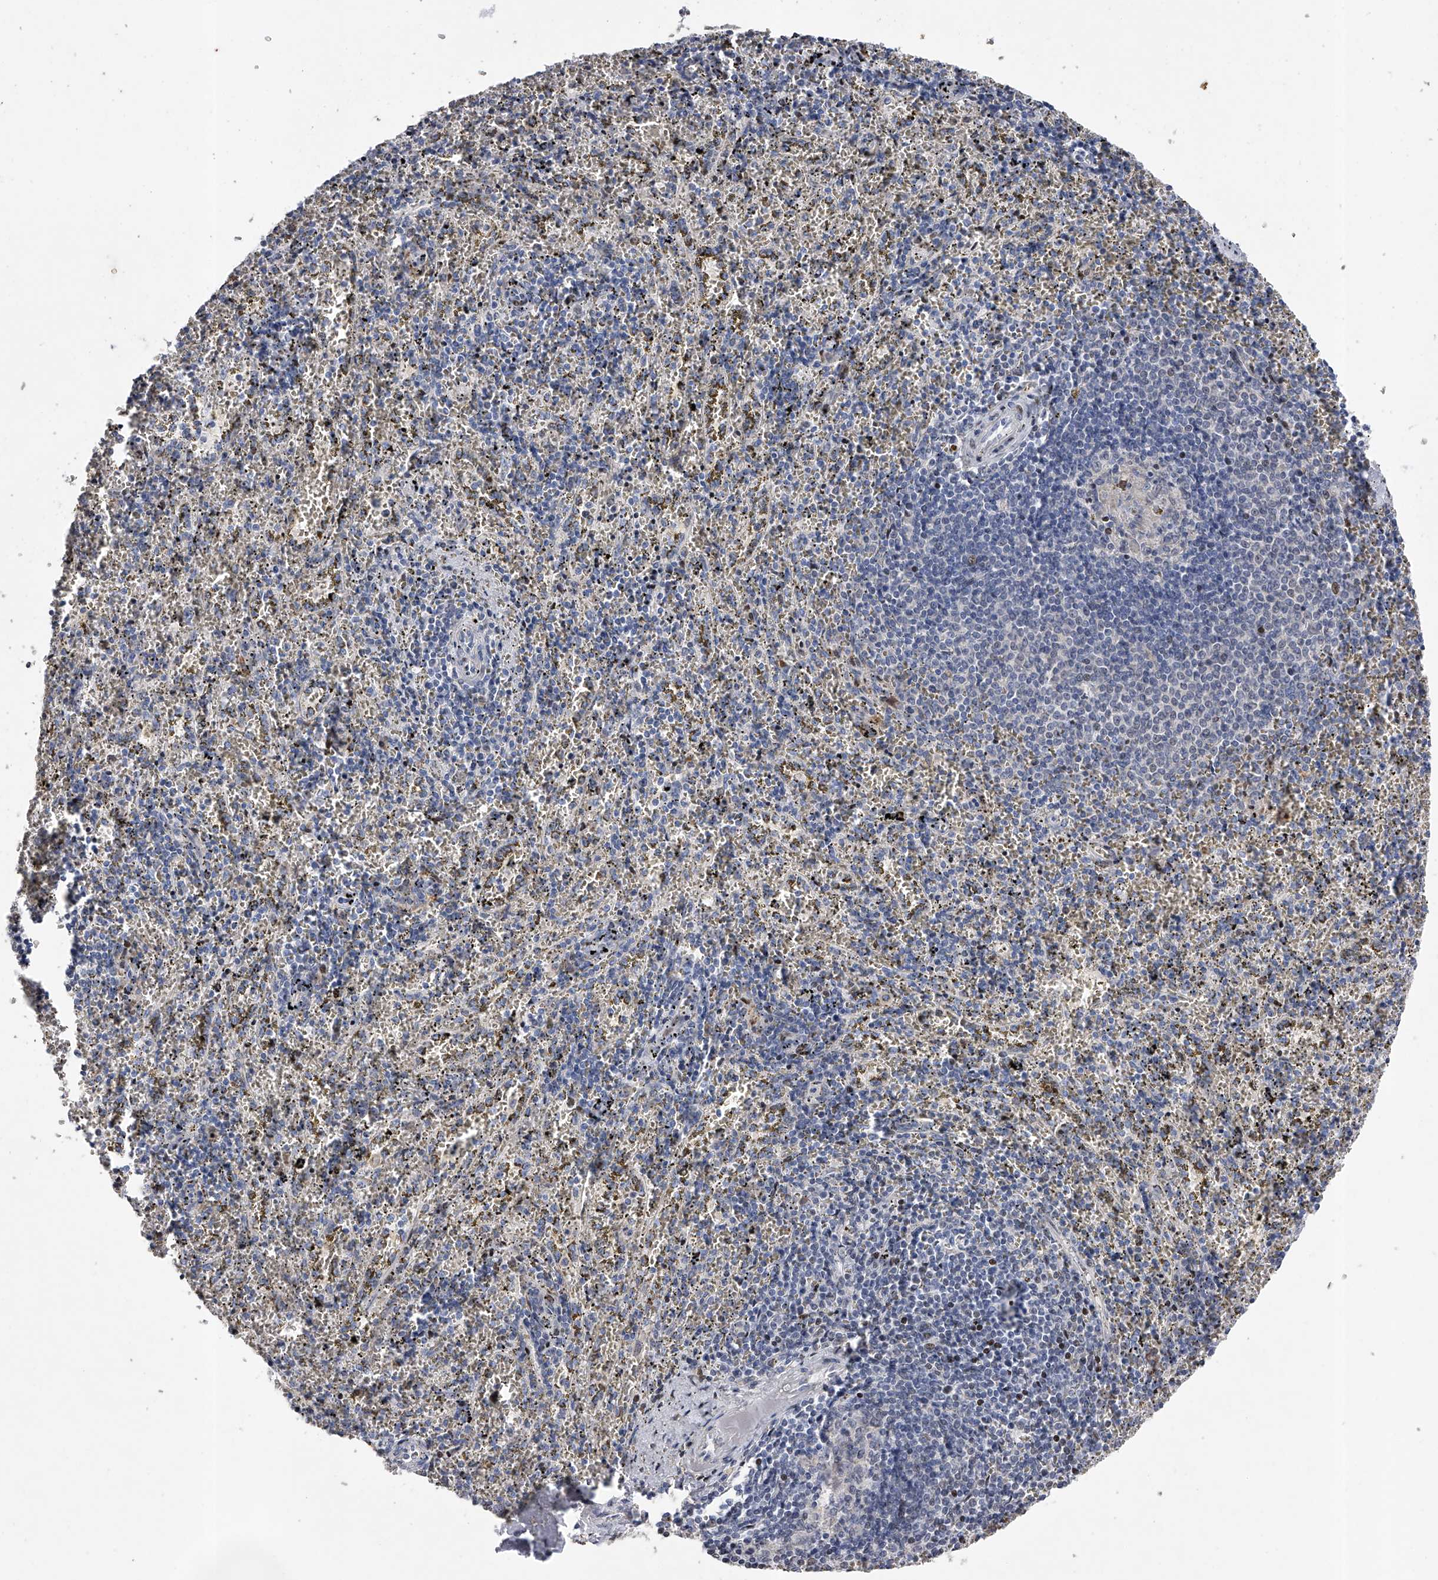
{"staining": {"intensity": "negative", "quantity": "none", "location": "none"}, "tissue": "spleen", "cell_type": "Cells in red pulp", "image_type": "normal", "snomed": [{"axis": "morphology", "description": "Normal tissue, NOS"}, {"axis": "topography", "description": "Spleen"}], "caption": "Immunohistochemical staining of unremarkable spleen shows no significant staining in cells in red pulp.", "gene": "RWDD2A", "patient": {"sex": "male", "age": 11}}